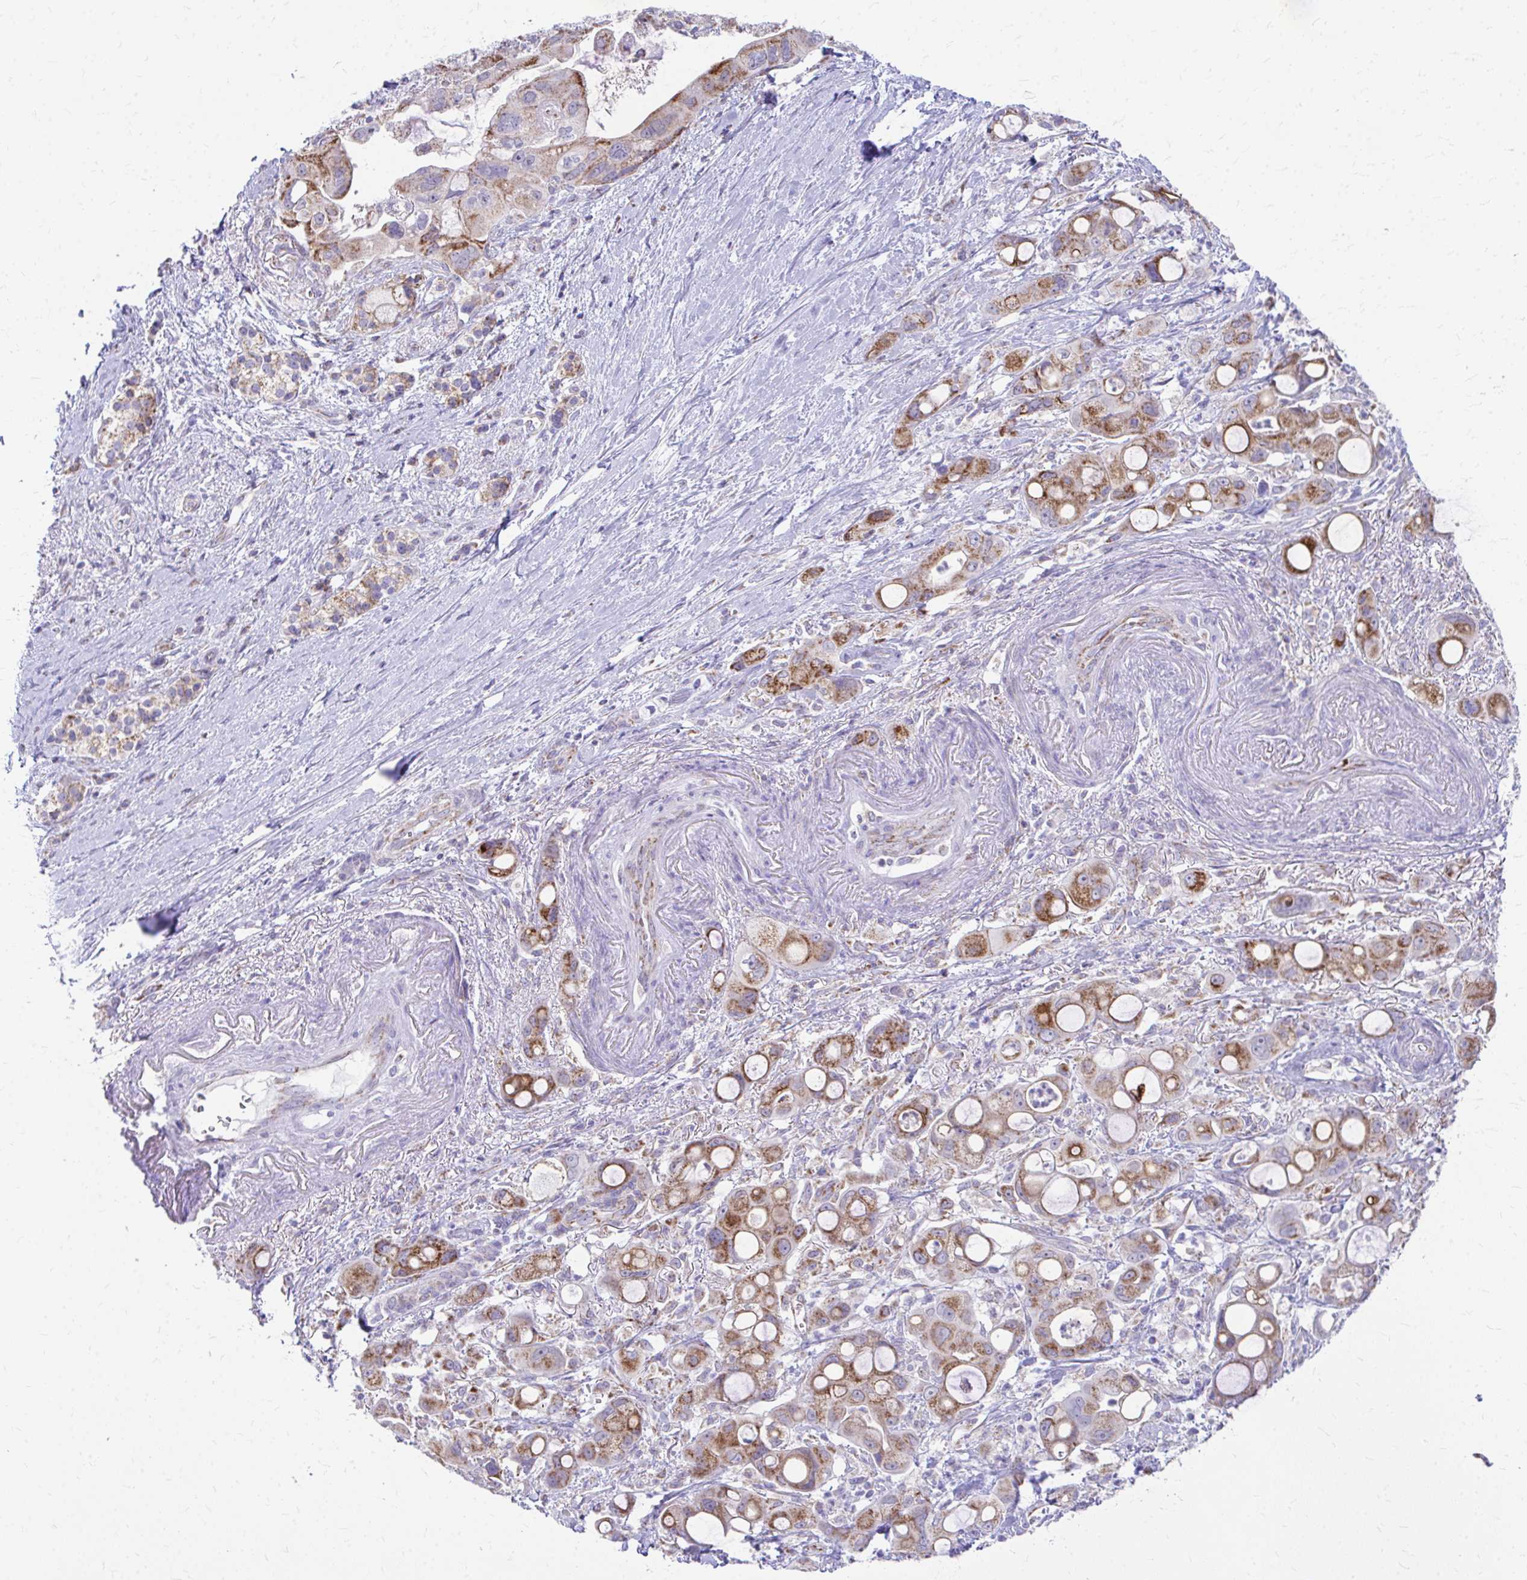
{"staining": {"intensity": "moderate", "quantity": ">75%", "location": "cytoplasmic/membranous"}, "tissue": "pancreatic cancer", "cell_type": "Tumor cells", "image_type": "cancer", "snomed": [{"axis": "morphology", "description": "Adenocarcinoma, NOS"}, {"axis": "topography", "description": "Pancreas"}], "caption": "An IHC micrograph of tumor tissue is shown. Protein staining in brown shows moderate cytoplasmic/membranous positivity in pancreatic cancer (adenocarcinoma) within tumor cells.", "gene": "MRPL19", "patient": {"sex": "male", "age": 68}}